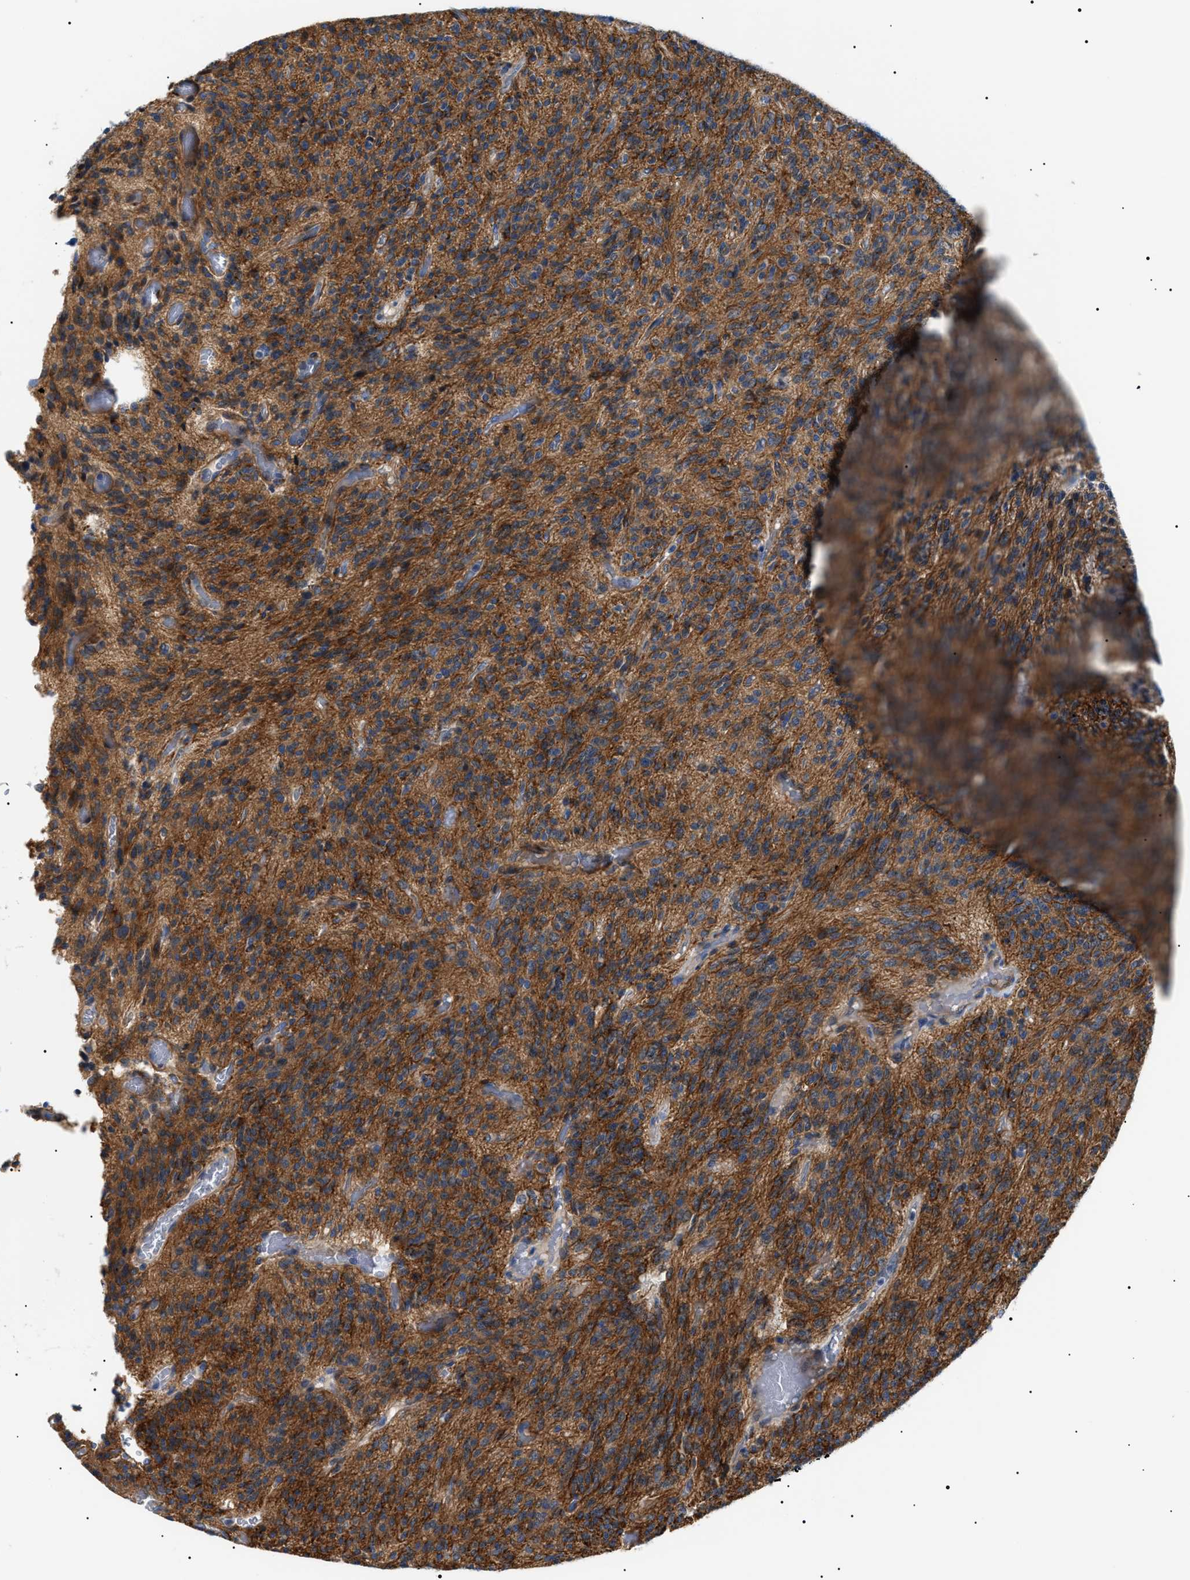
{"staining": {"intensity": "moderate", "quantity": ">75%", "location": "cytoplasmic/membranous"}, "tissue": "glioma", "cell_type": "Tumor cells", "image_type": "cancer", "snomed": [{"axis": "morphology", "description": "Glioma, malignant, High grade"}, {"axis": "topography", "description": "Brain"}], "caption": "This histopathology image demonstrates immunohistochemistry staining of human glioma, with medium moderate cytoplasmic/membranous staining in about >75% of tumor cells.", "gene": "TMEM222", "patient": {"sex": "male", "age": 34}}